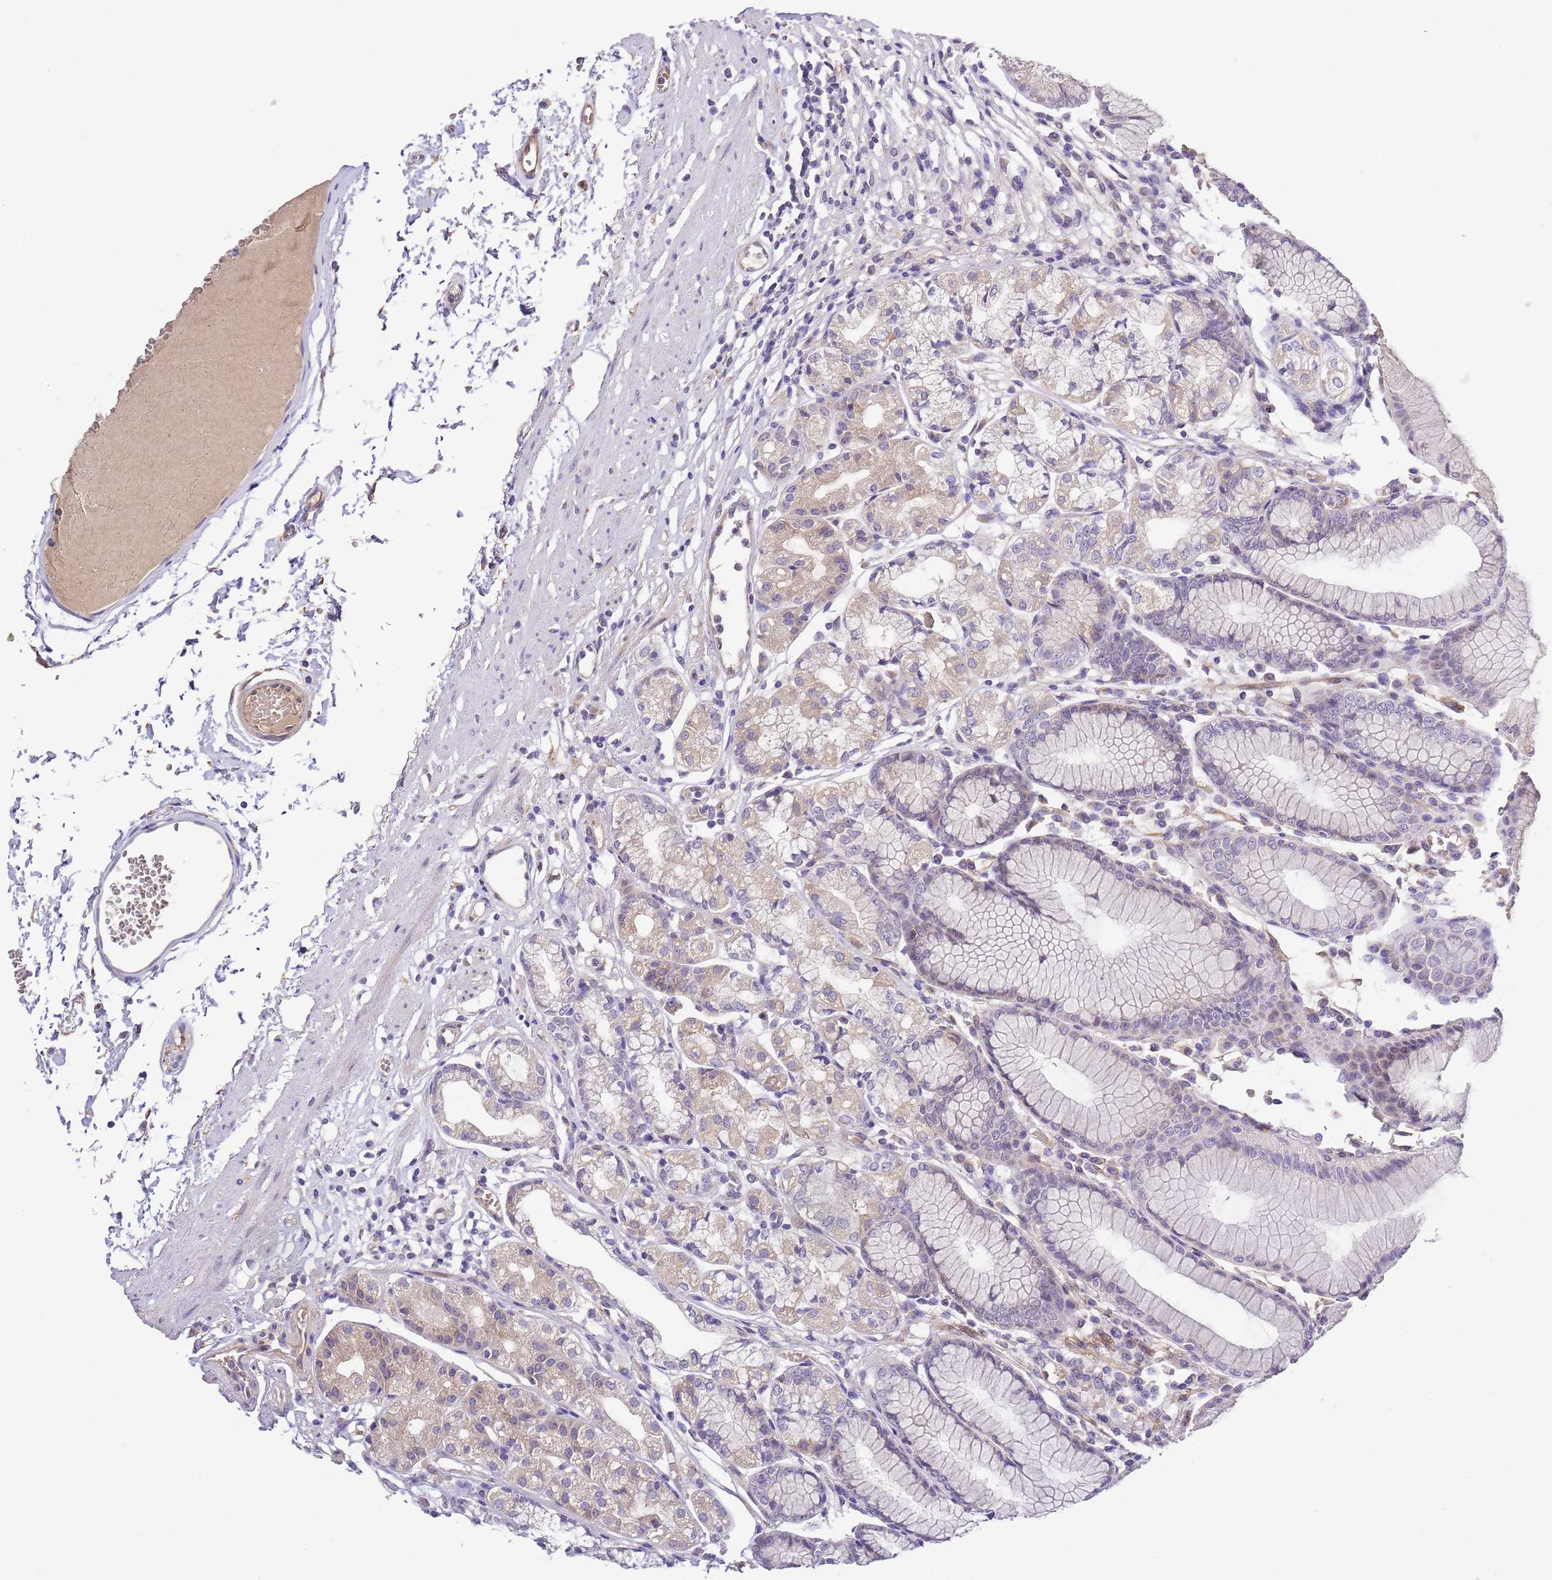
{"staining": {"intensity": "weak", "quantity": "<25%", "location": "cytoplasmic/membranous"}, "tissue": "stomach", "cell_type": "Glandular cells", "image_type": "normal", "snomed": [{"axis": "morphology", "description": "Normal tissue, NOS"}, {"axis": "topography", "description": "Stomach"}], "caption": "An image of human stomach is negative for staining in glandular cells. (DAB IHC visualized using brightfield microscopy, high magnification).", "gene": "RFK", "patient": {"sex": "female", "age": 57}}